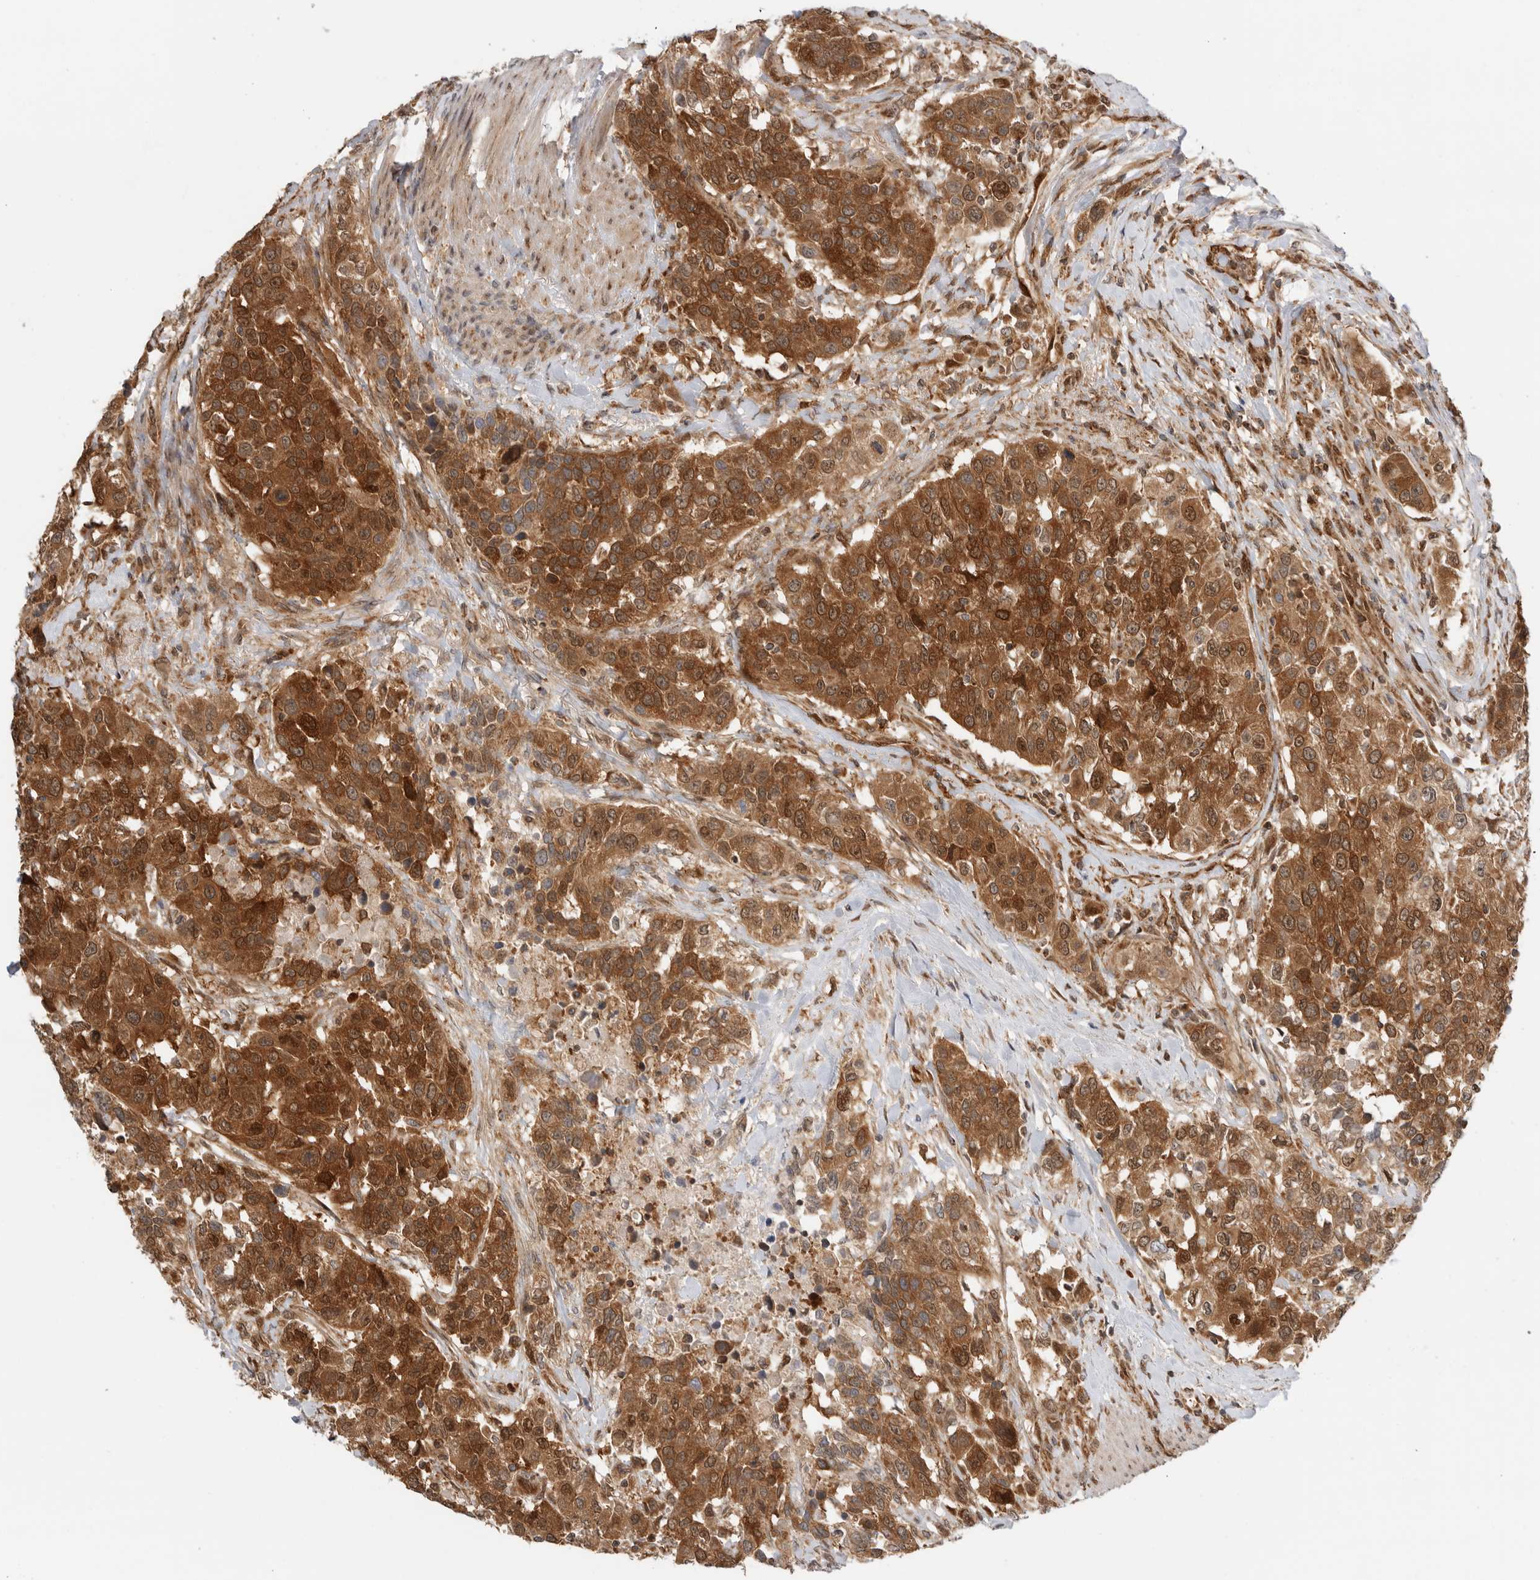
{"staining": {"intensity": "strong", "quantity": ">75%", "location": "cytoplasmic/membranous"}, "tissue": "urothelial cancer", "cell_type": "Tumor cells", "image_type": "cancer", "snomed": [{"axis": "morphology", "description": "Urothelial carcinoma, High grade"}, {"axis": "topography", "description": "Urinary bladder"}], "caption": "High-grade urothelial carcinoma tissue shows strong cytoplasmic/membranous positivity in about >75% of tumor cells", "gene": "DCAF8", "patient": {"sex": "female", "age": 80}}